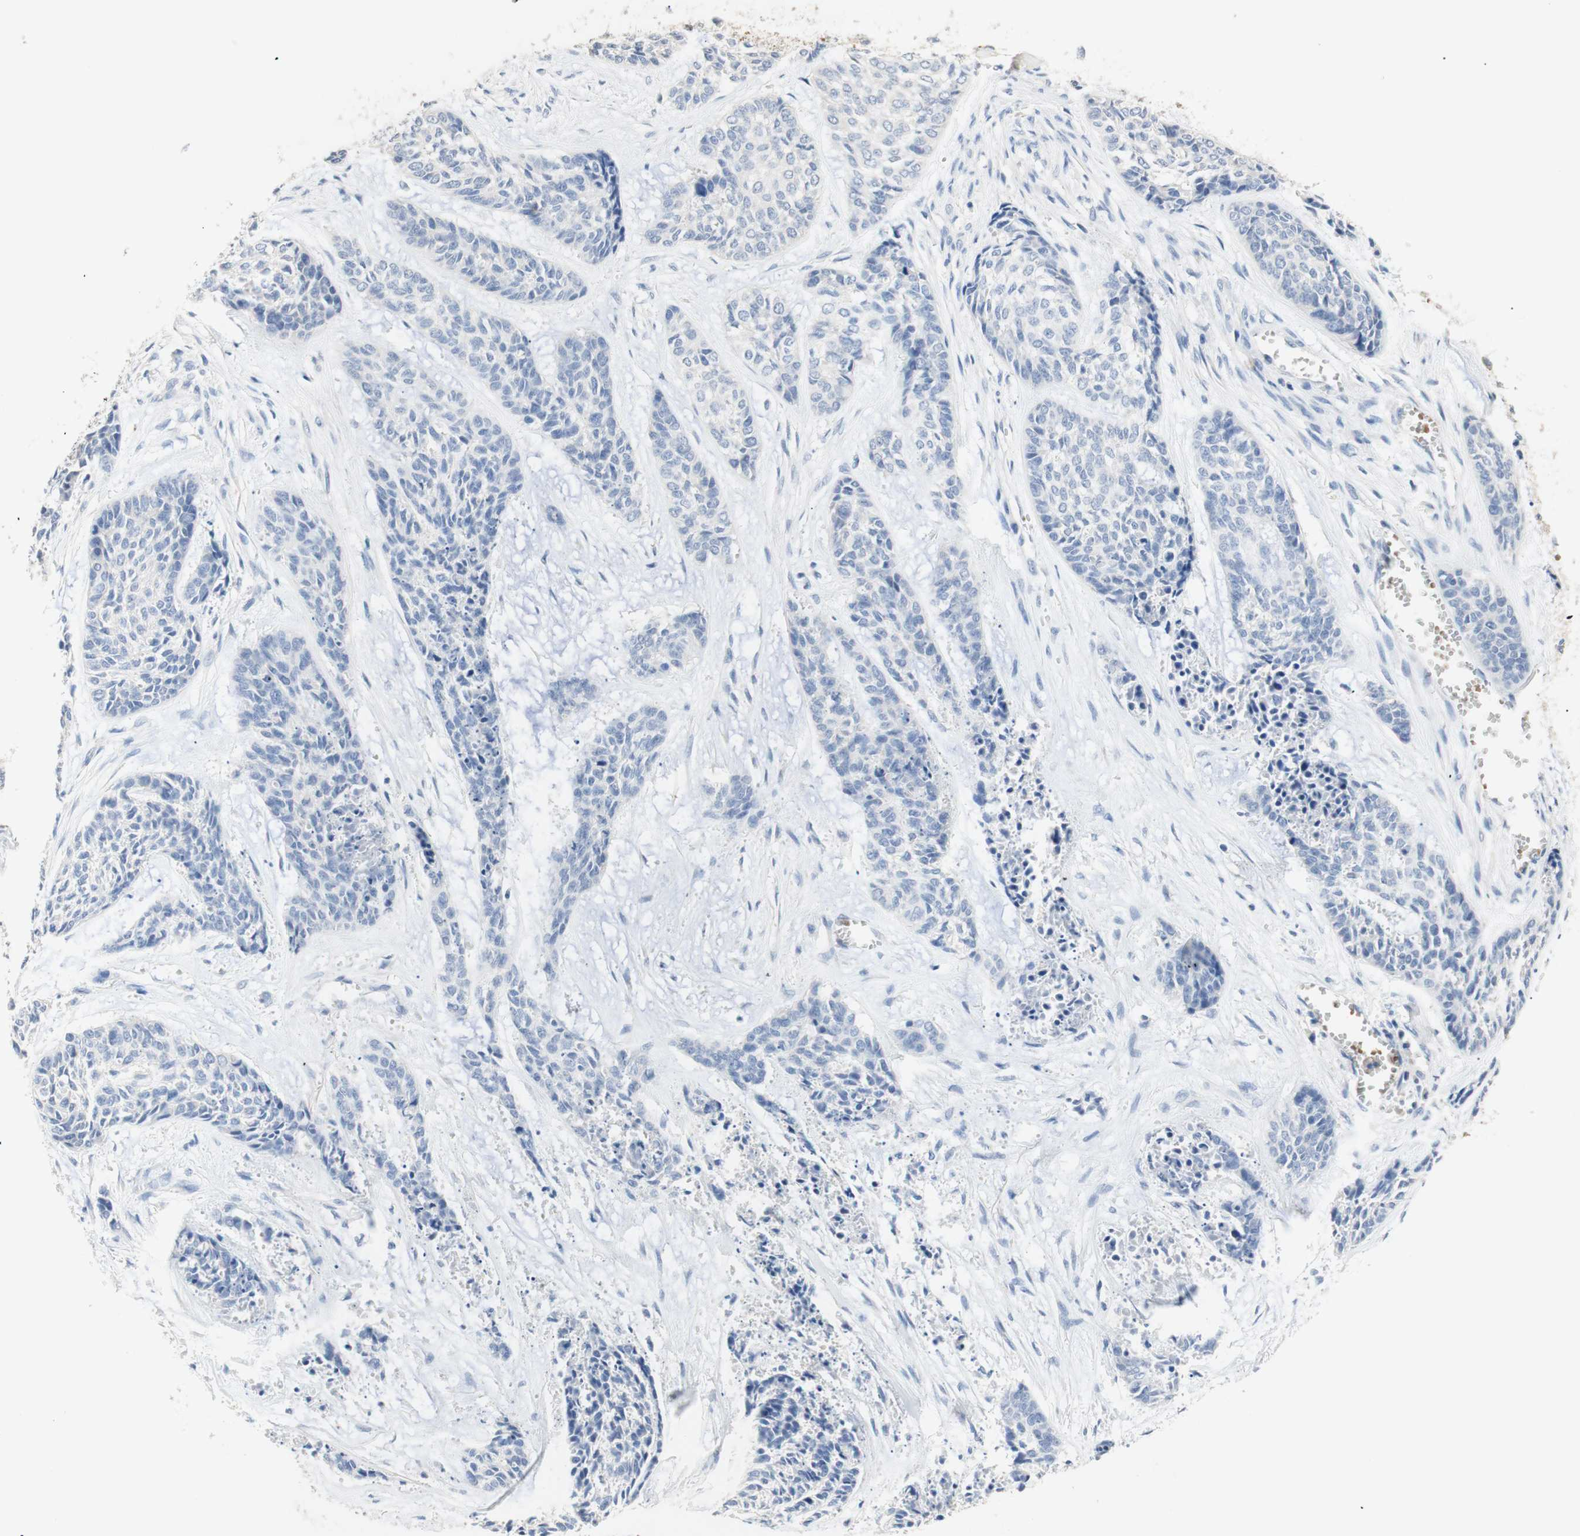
{"staining": {"intensity": "negative", "quantity": "none", "location": "none"}, "tissue": "skin cancer", "cell_type": "Tumor cells", "image_type": "cancer", "snomed": [{"axis": "morphology", "description": "Basal cell carcinoma"}, {"axis": "topography", "description": "Skin"}], "caption": "High power microscopy photomicrograph of an immunohistochemistry histopathology image of skin cancer (basal cell carcinoma), revealing no significant staining in tumor cells.", "gene": "CDON", "patient": {"sex": "female", "age": 64}}